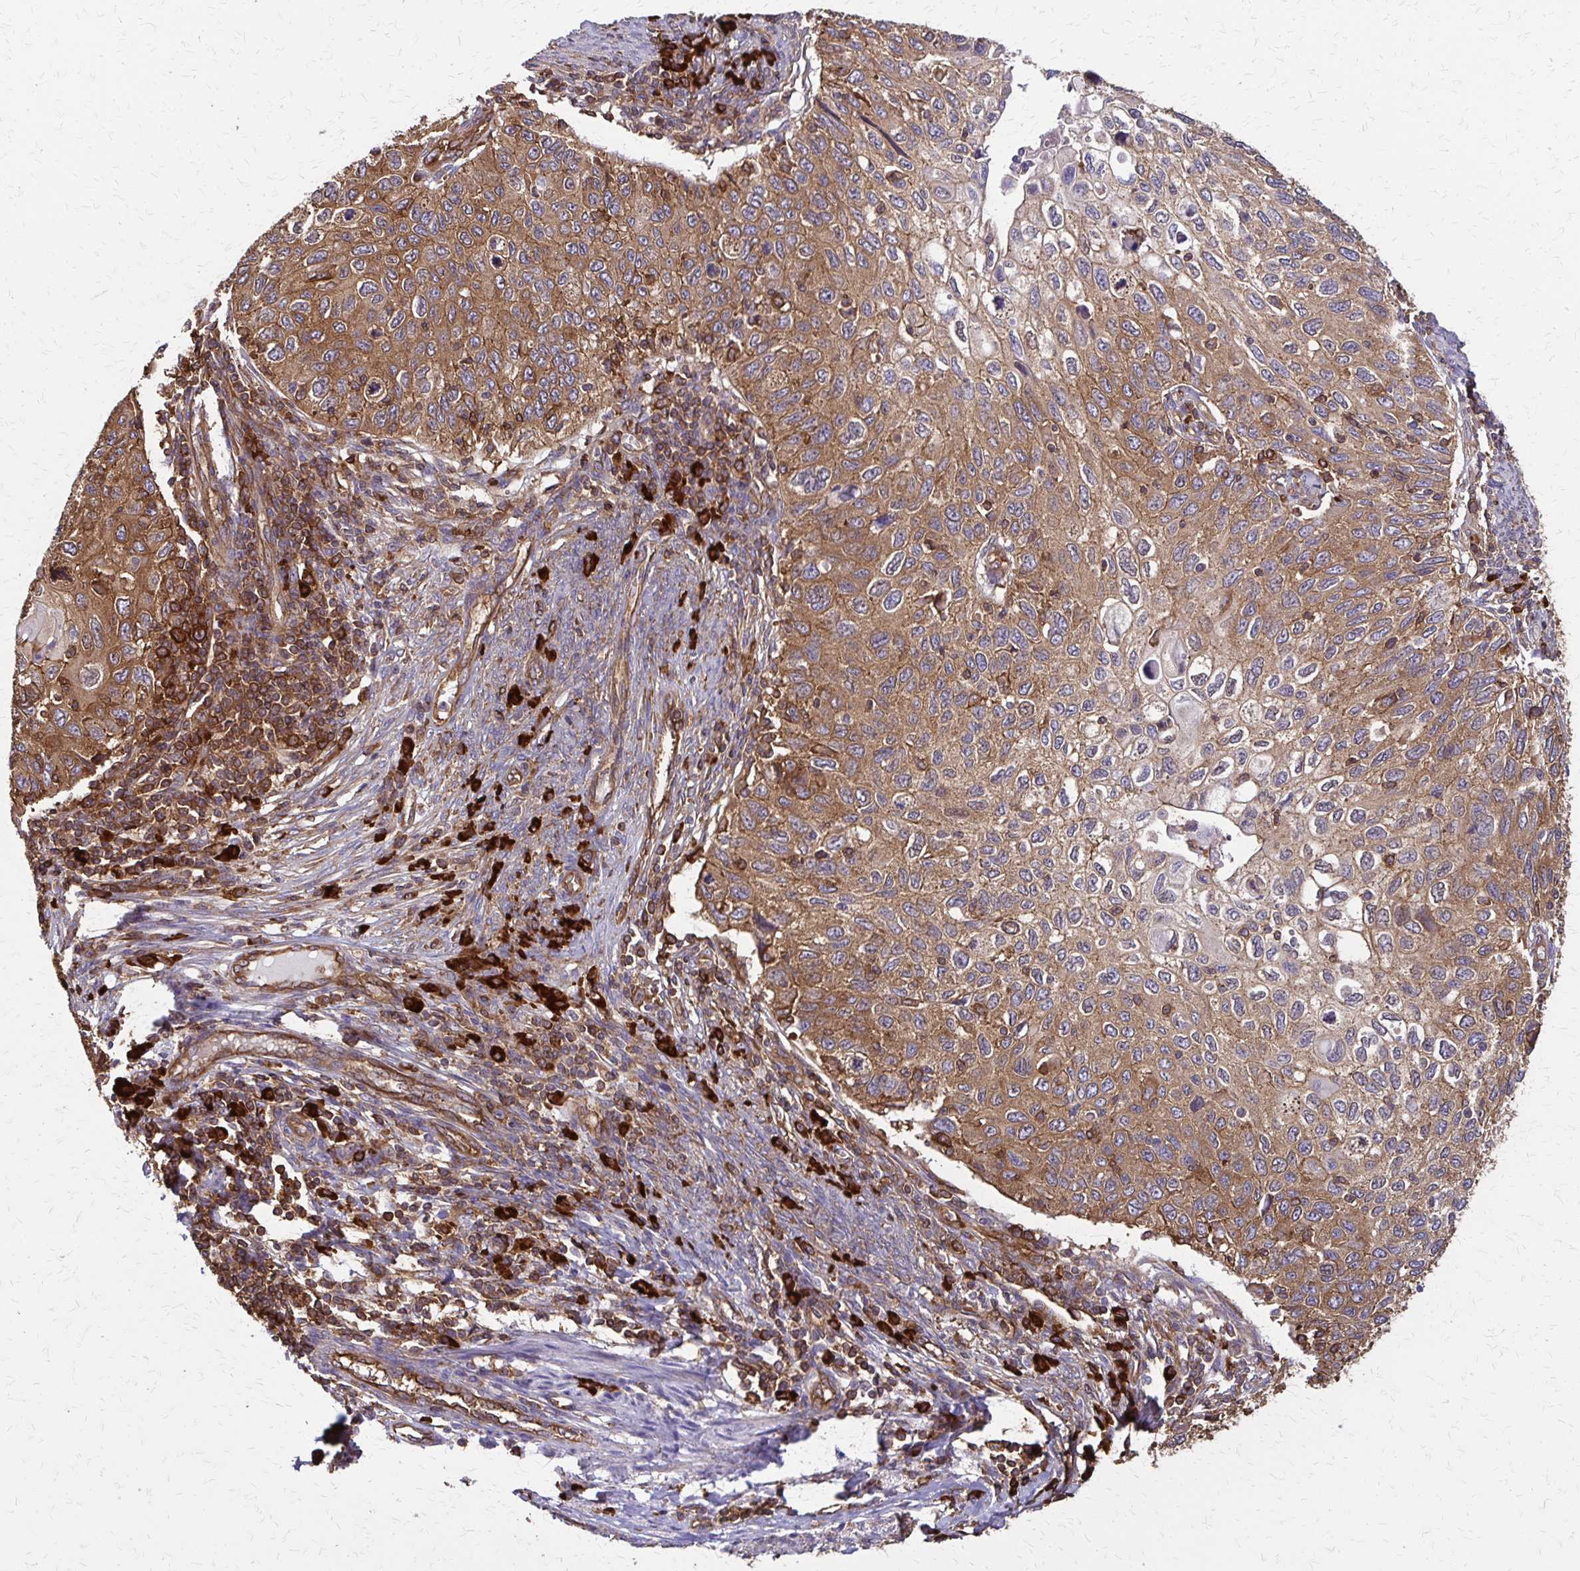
{"staining": {"intensity": "moderate", "quantity": ">75%", "location": "cytoplasmic/membranous"}, "tissue": "cervical cancer", "cell_type": "Tumor cells", "image_type": "cancer", "snomed": [{"axis": "morphology", "description": "Squamous cell carcinoma, NOS"}, {"axis": "topography", "description": "Cervix"}], "caption": "Protein staining of squamous cell carcinoma (cervical) tissue reveals moderate cytoplasmic/membranous positivity in about >75% of tumor cells. The protein of interest is shown in brown color, while the nuclei are stained blue.", "gene": "EEF2", "patient": {"sex": "female", "age": 70}}